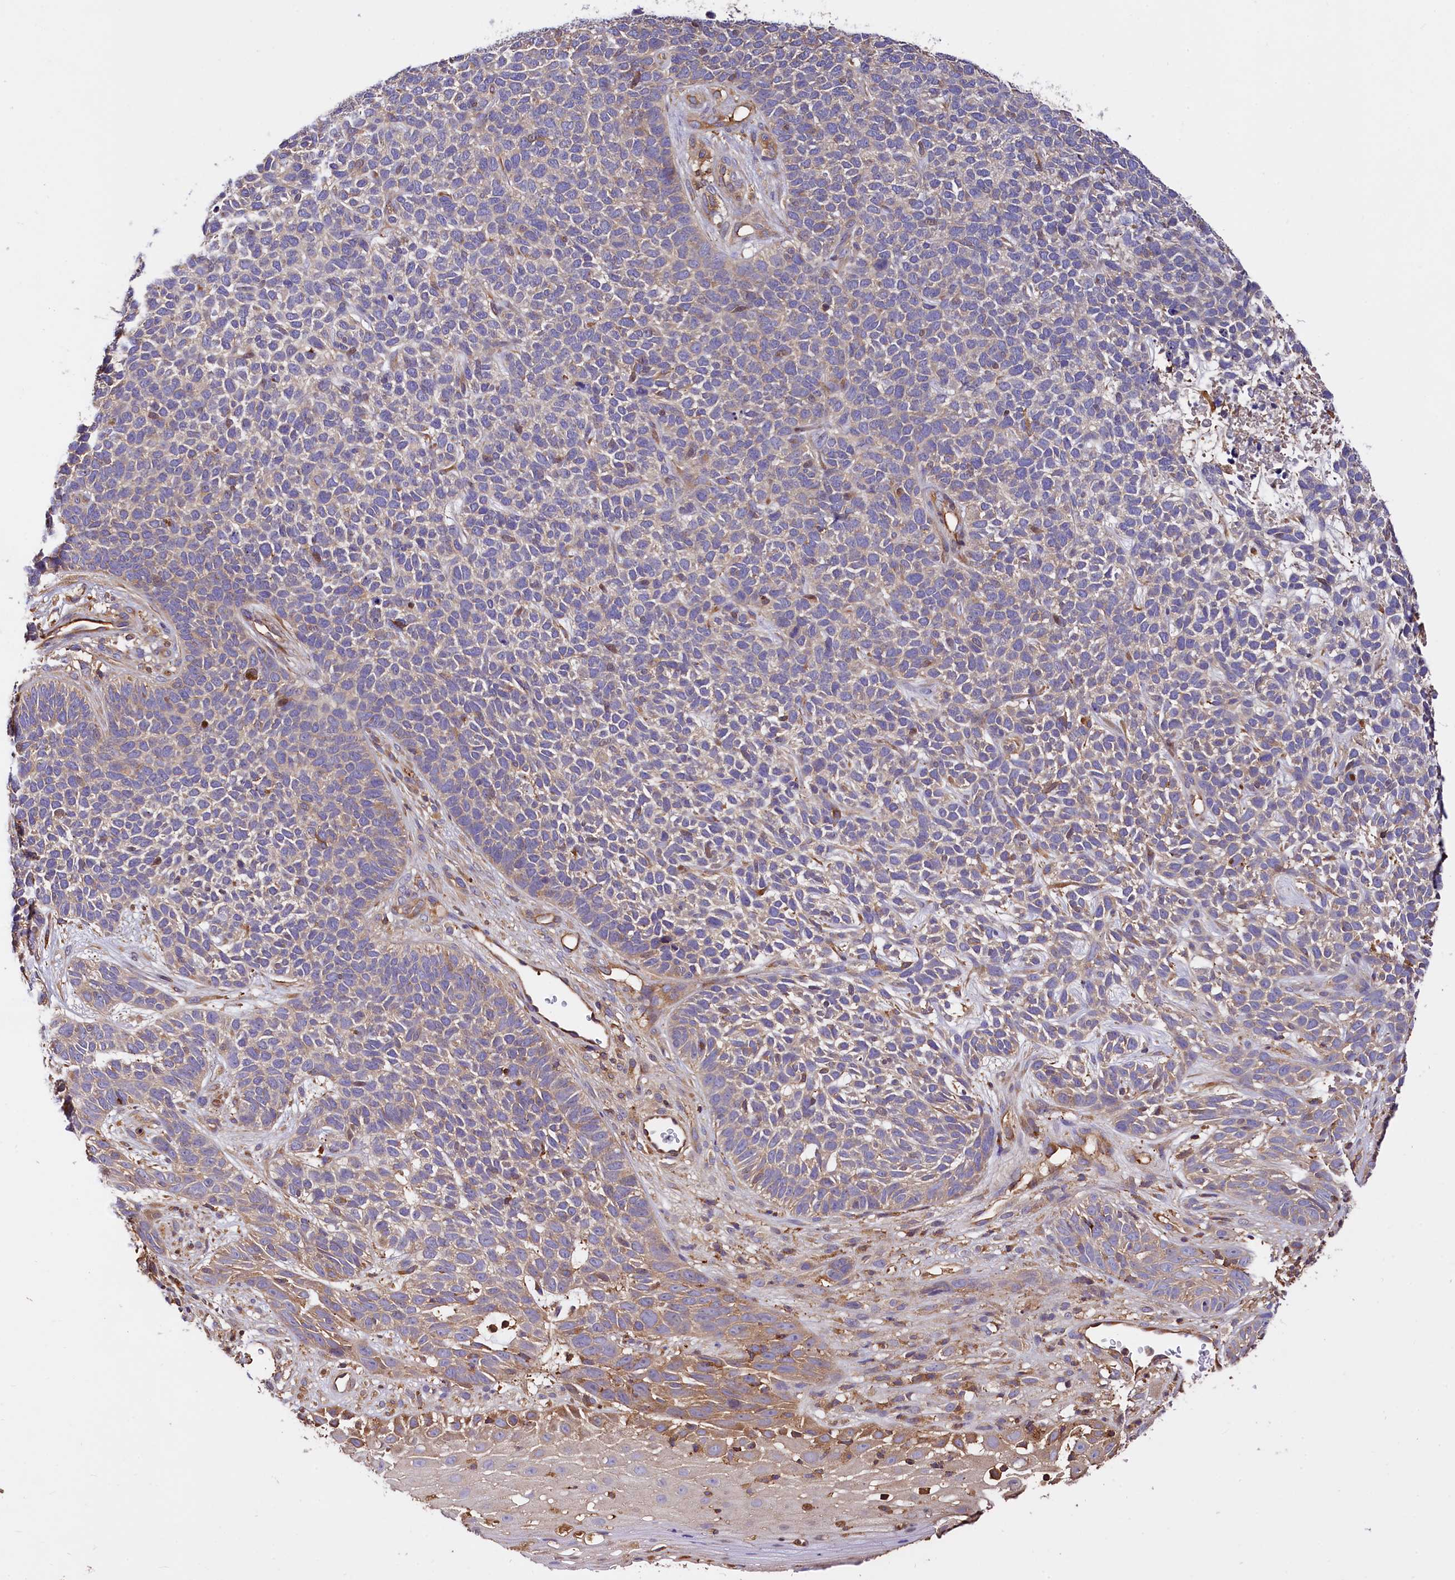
{"staining": {"intensity": "weak", "quantity": "25%-75%", "location": "cytoplasmic/membranous"}, "tissue": "skin cancer", "cell_type": "Tumor cells", "image_type": "cancer", "snomed": [{"axis": "morphology", "description": "Basal cell carcinoma"}, {"axis": "topography", "description": "Skin"}], "caption": "Immunohistochemical staining of human skin basal cell carcinoma exhibits weak cytoplasmic/membranous protein expression in approximately 25%-75% of tumor cells.", "gene": "RARS2", "patient": {"sex": "female", "age": 84}}